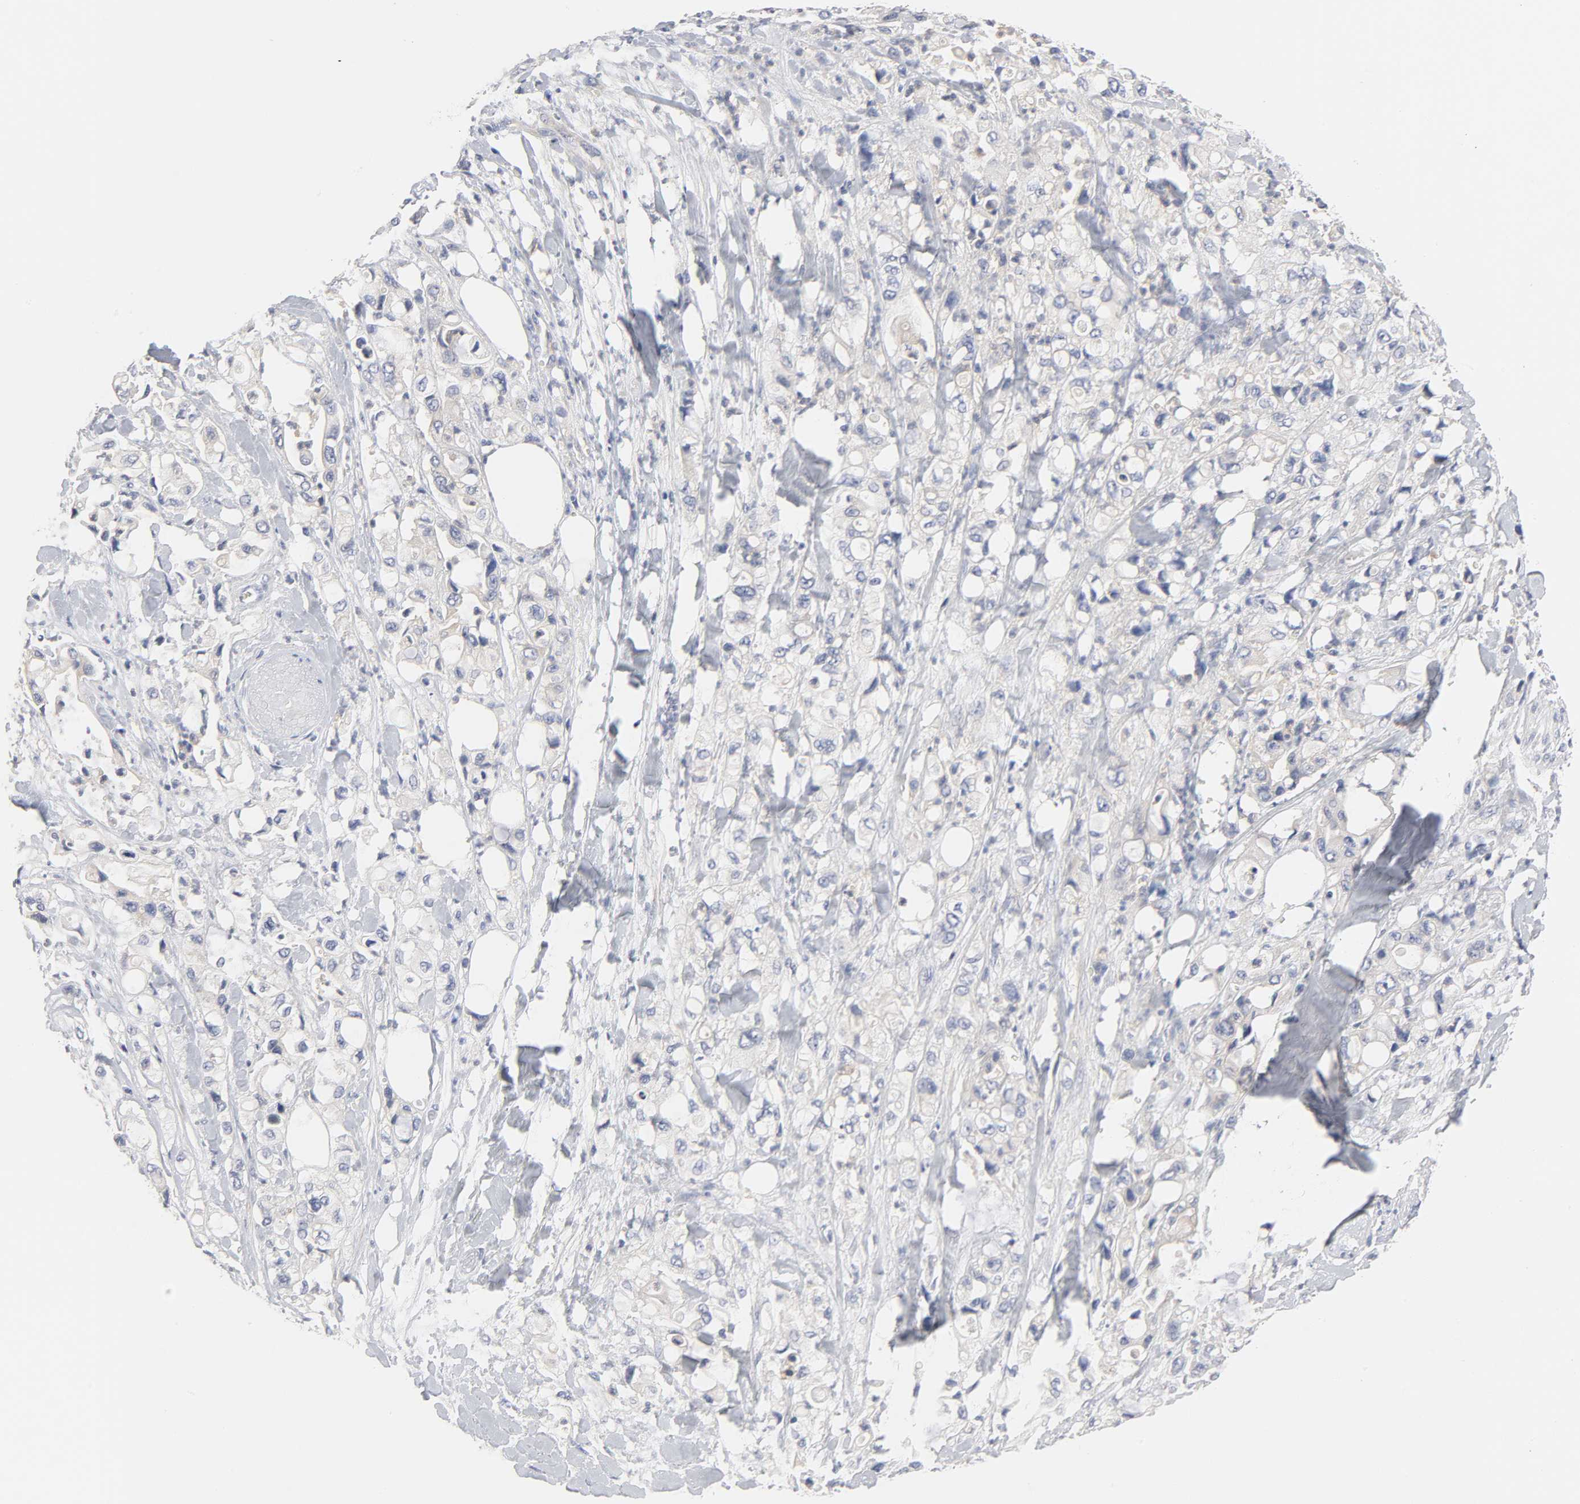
{"staining": {"intensity": "negative", "quantity": "none", "location": "none"}, "tissue": "pancreatic cancer", "cell_type": "Tumor cells", "image_type": "cancer", "snomed": [{"axis": "morphology", "description": "Adenocarcinoma, NOS"}, {"axis": "topography", "description": "Pancreas"}], "caption": "DAB immunohistochemical staining of pancreatic cancer (adenocarcinoma) reveals no significant staining in tumor cells.", "gene": "ROCK1", "patient": {"sex": "male", "age": 70}}